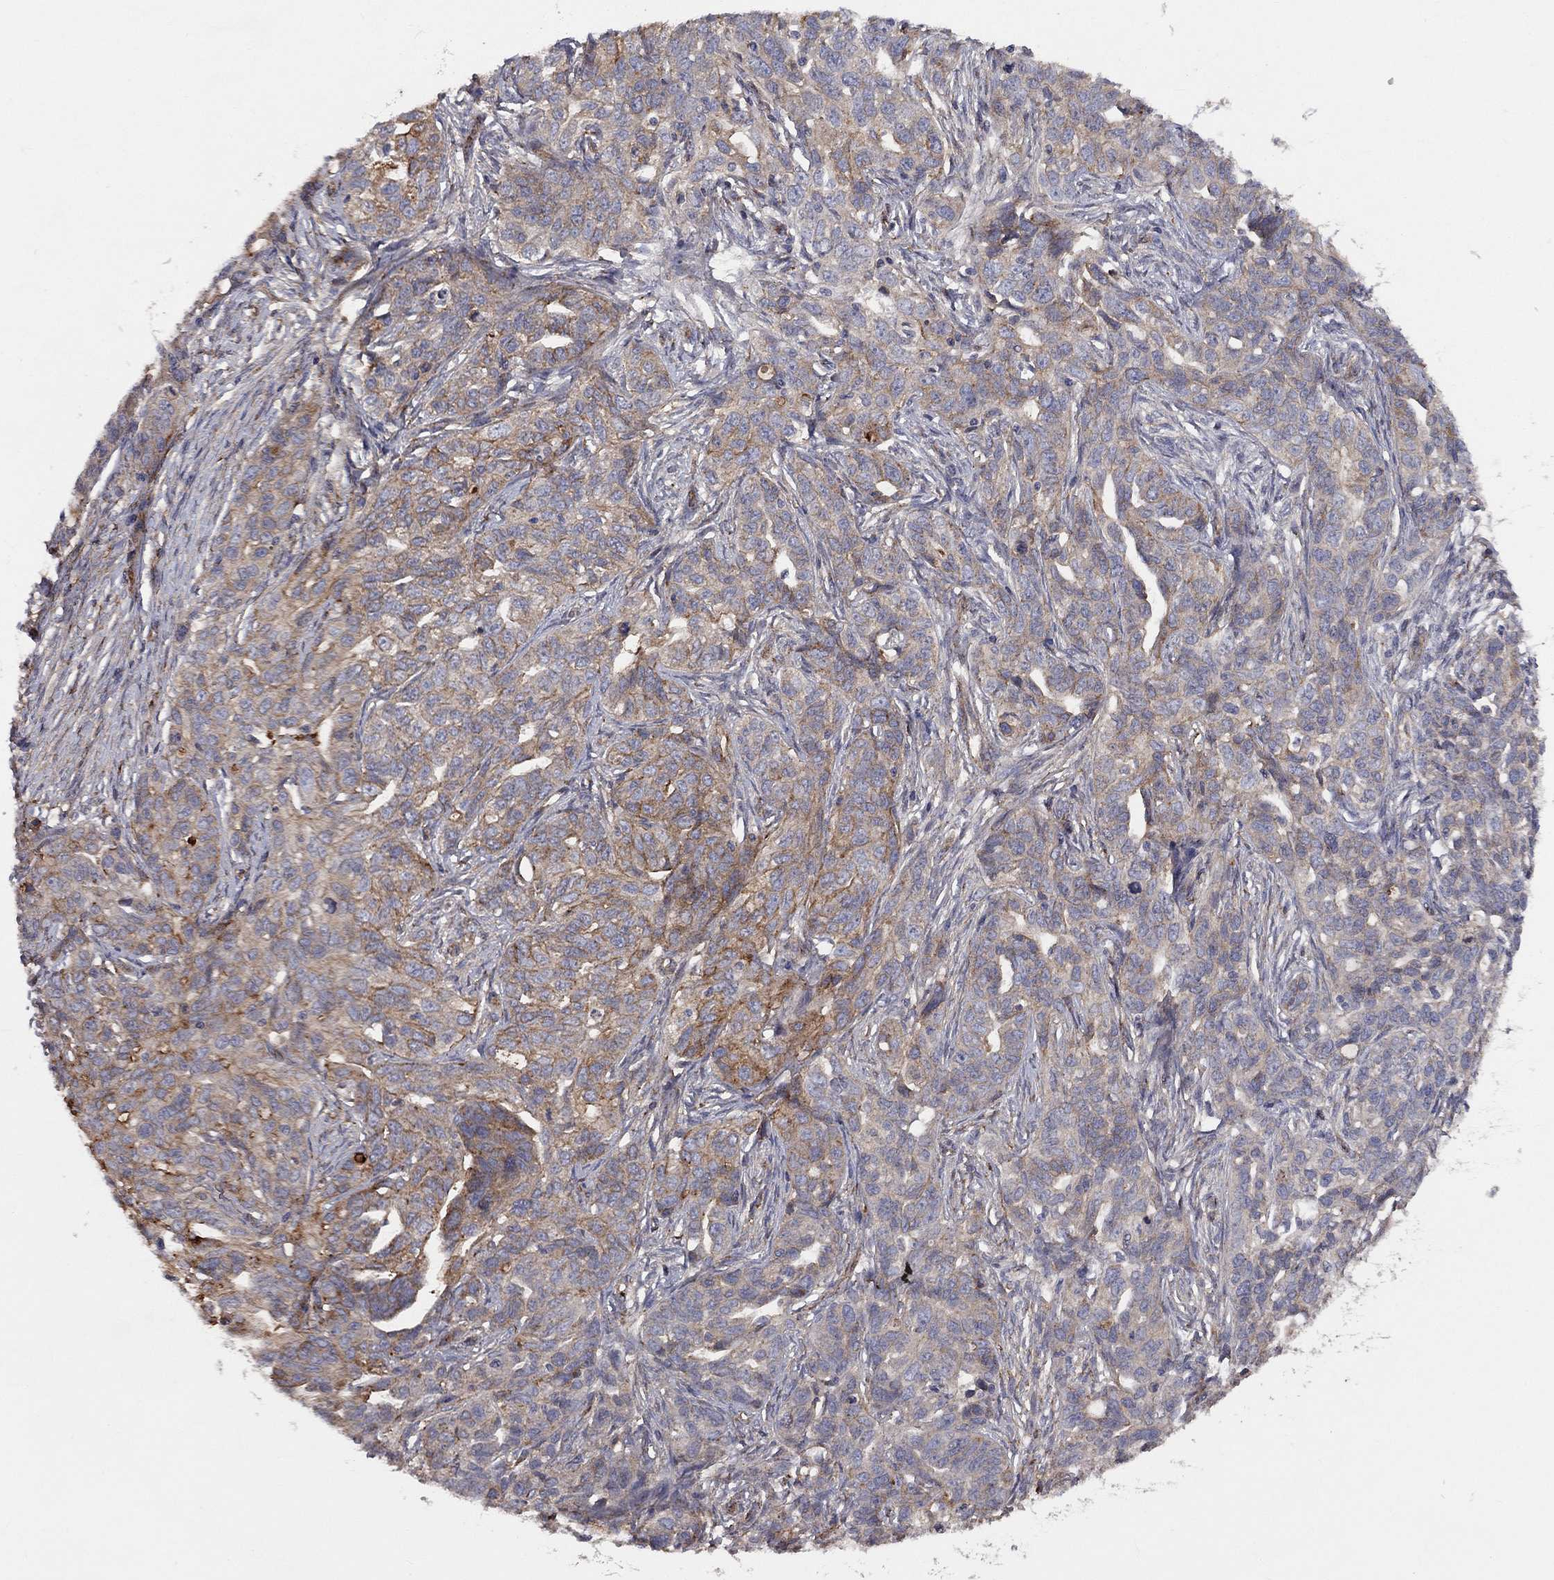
{"staining": {"intensity": "moderate", "quantity": "25%-75%", "location": "cytoplasmic/membranous"}, "tissue": "ovarian cancer", "cell_type": "Tumor cells", "image_type": "cancer", "snomed": [{"axis": "morphology", "description": "Cystadenocarcinoma, serous, NOS"}, {"axis": "topography", "description": "Ovary"}], "caption": "Immunohistochemistry staining of ovarian cancer, which displays medium levels of moderate cytoplasmic/membranous positivity in about 25%-75% of tumor cells indicating moderate cytoplasmic/membranous protein positivity. The staining was performed using DAB (3,3'-diaminobenzidine) (brown) for protein detection and nuclei were counterstained in hematoxylin (blue).", "gene": "RASEF", "patient": {"sex": "female", "age": 71}}